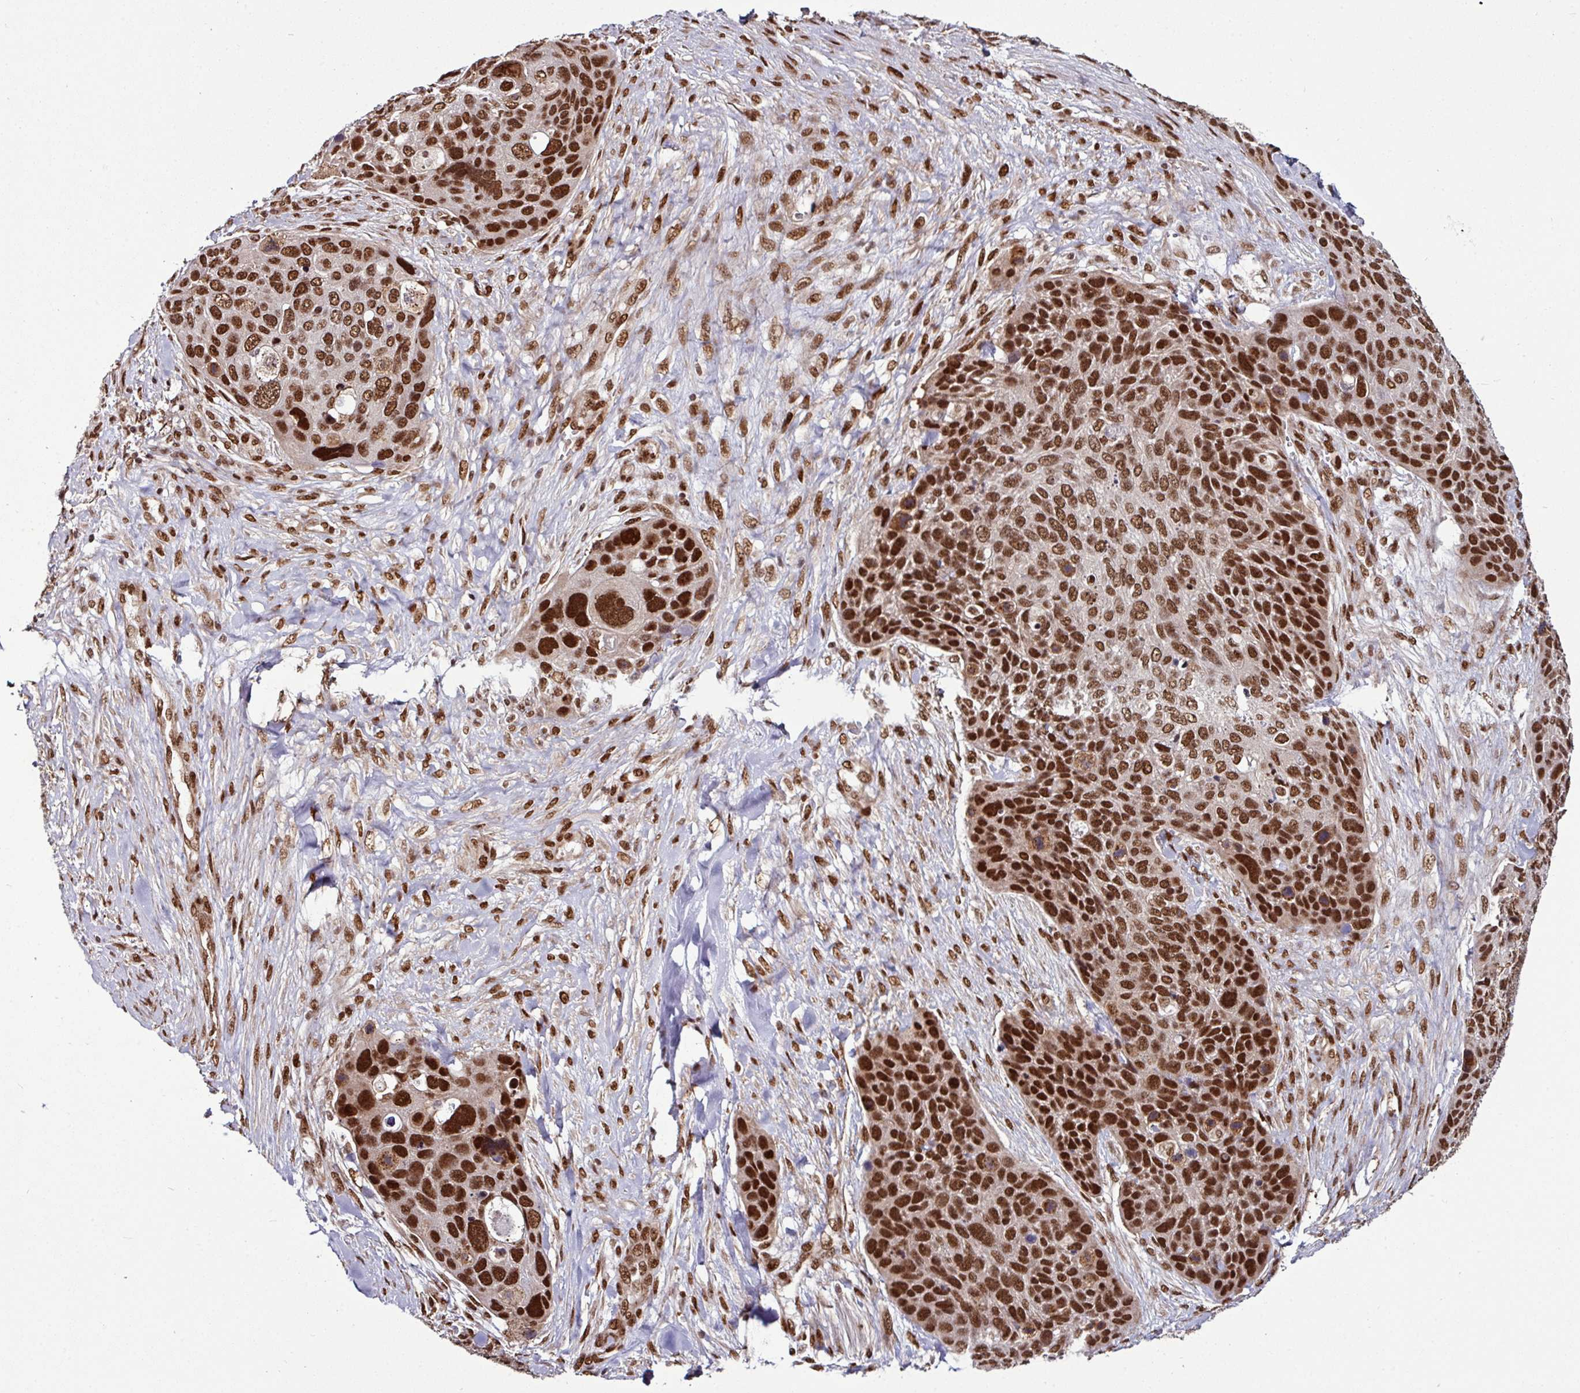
{"staining": {"intensity": "strong", "quantity": ">75%", "location": "nuclear"}, "tissue": "skin cancer", "cell_type": "Tumor cells", "image_type": "cancer", "snomed": [{"axis": "morphology", "description": "Basal cell carcinoma"}, {"axis": "topography", "description": "Skin"}], "caption": "Protein expression analysis of human skin cancer (basal cell carcinoma) reveals strong nuclear expression in about >75% of tumor cells.", "gene": "MORF4L2", "patient": {"sex": "female", "age": 74}}